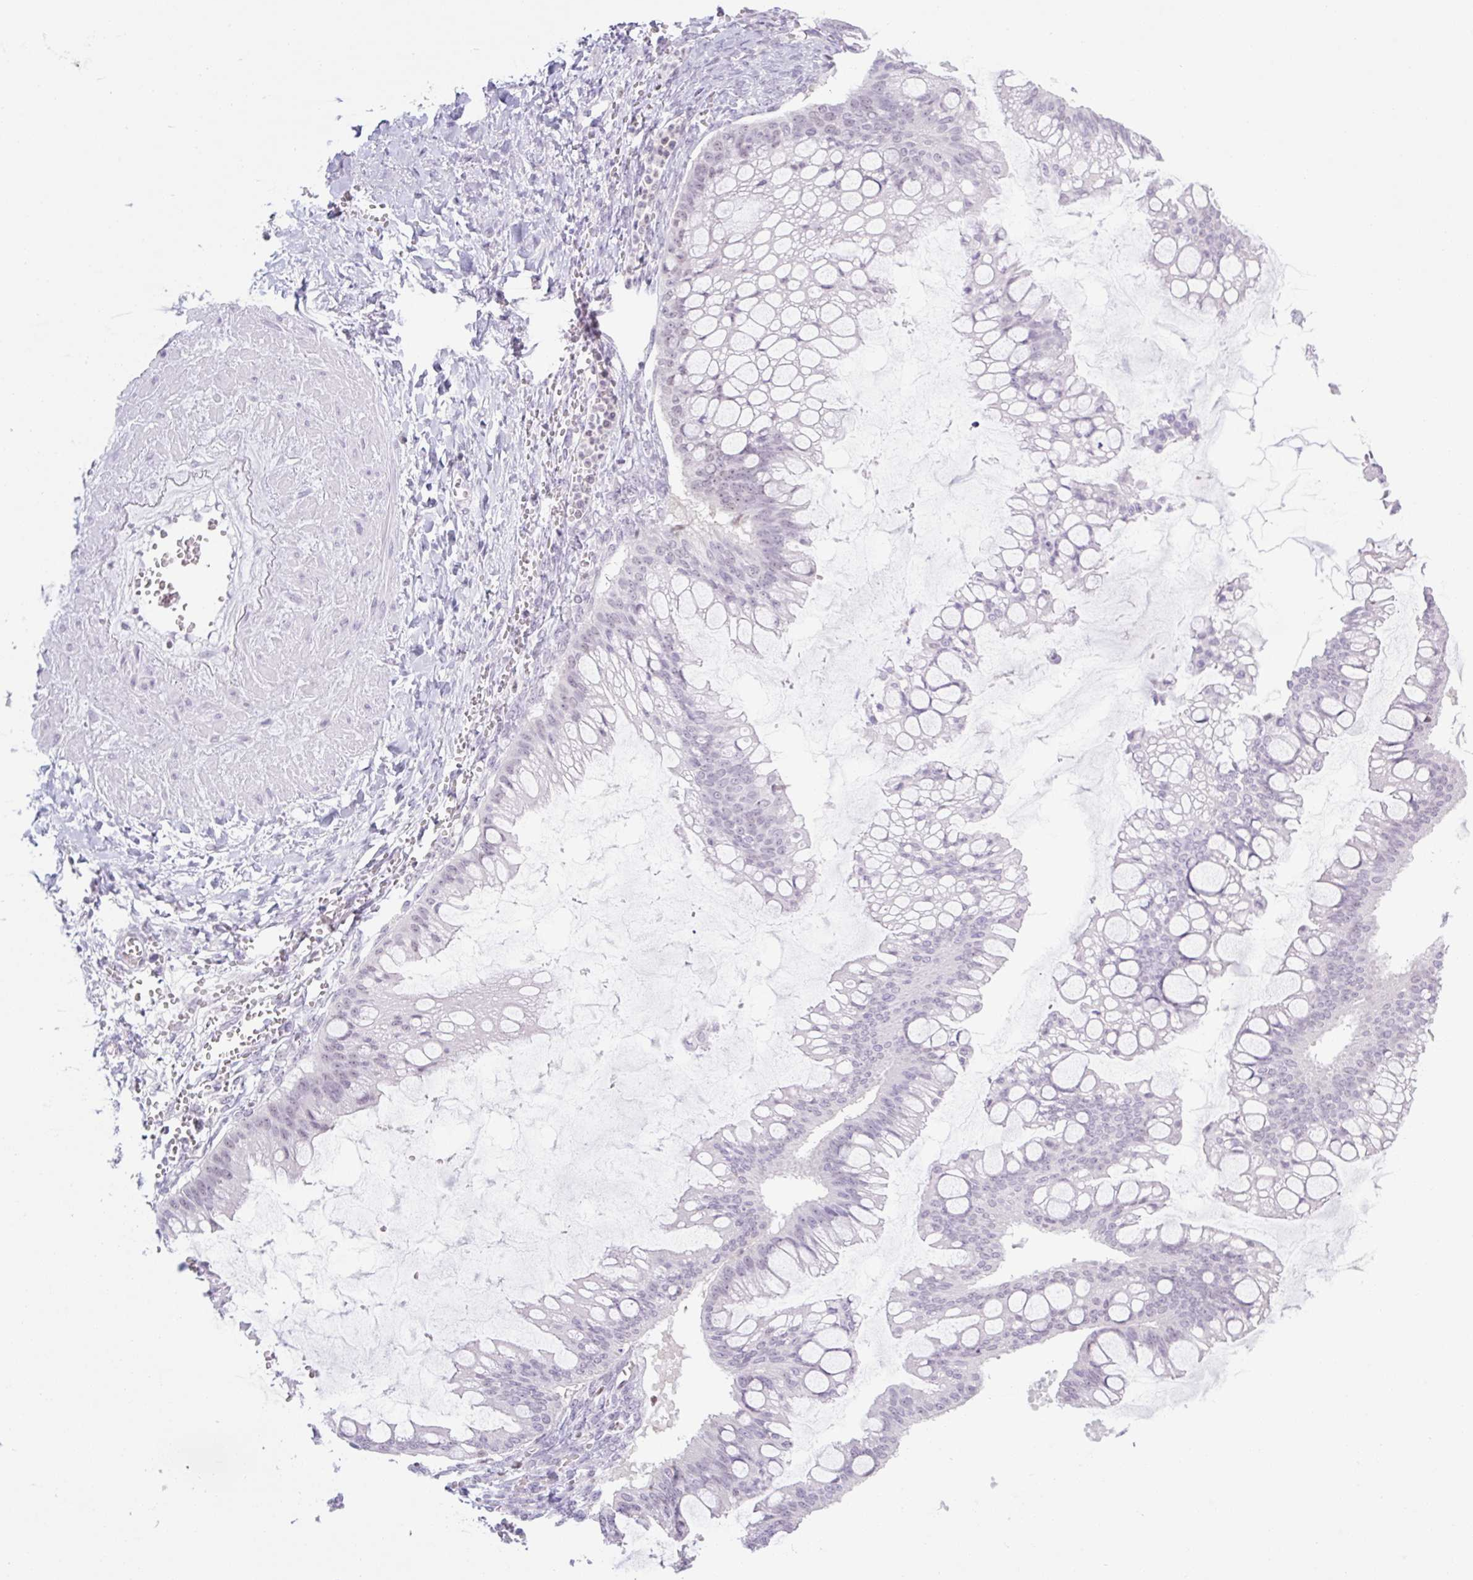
{"staining": {"intensity": "negative", "quantity": "none", "location": "none"}, "tissue": "ovarian cancer", "cell_type": "Tumor cells", "image_type": "cancer", "snomed": [{"axis": "morphology", "description": "Cystadenocarcinoma, mucinous, NOS"}, {"axis": "topography", "description": "Ovary"}], "caption": "This is a photomicrograph of immunohistochemistry staining of ovarian cancer (mucinous cystadenocarcinoma), which shows no expression in tumor cells. (DAB IHC visualized using brightfield microscopy, high magnification).", "gene": "TLE3", "patient": {"sex": "female", "age": 73}}